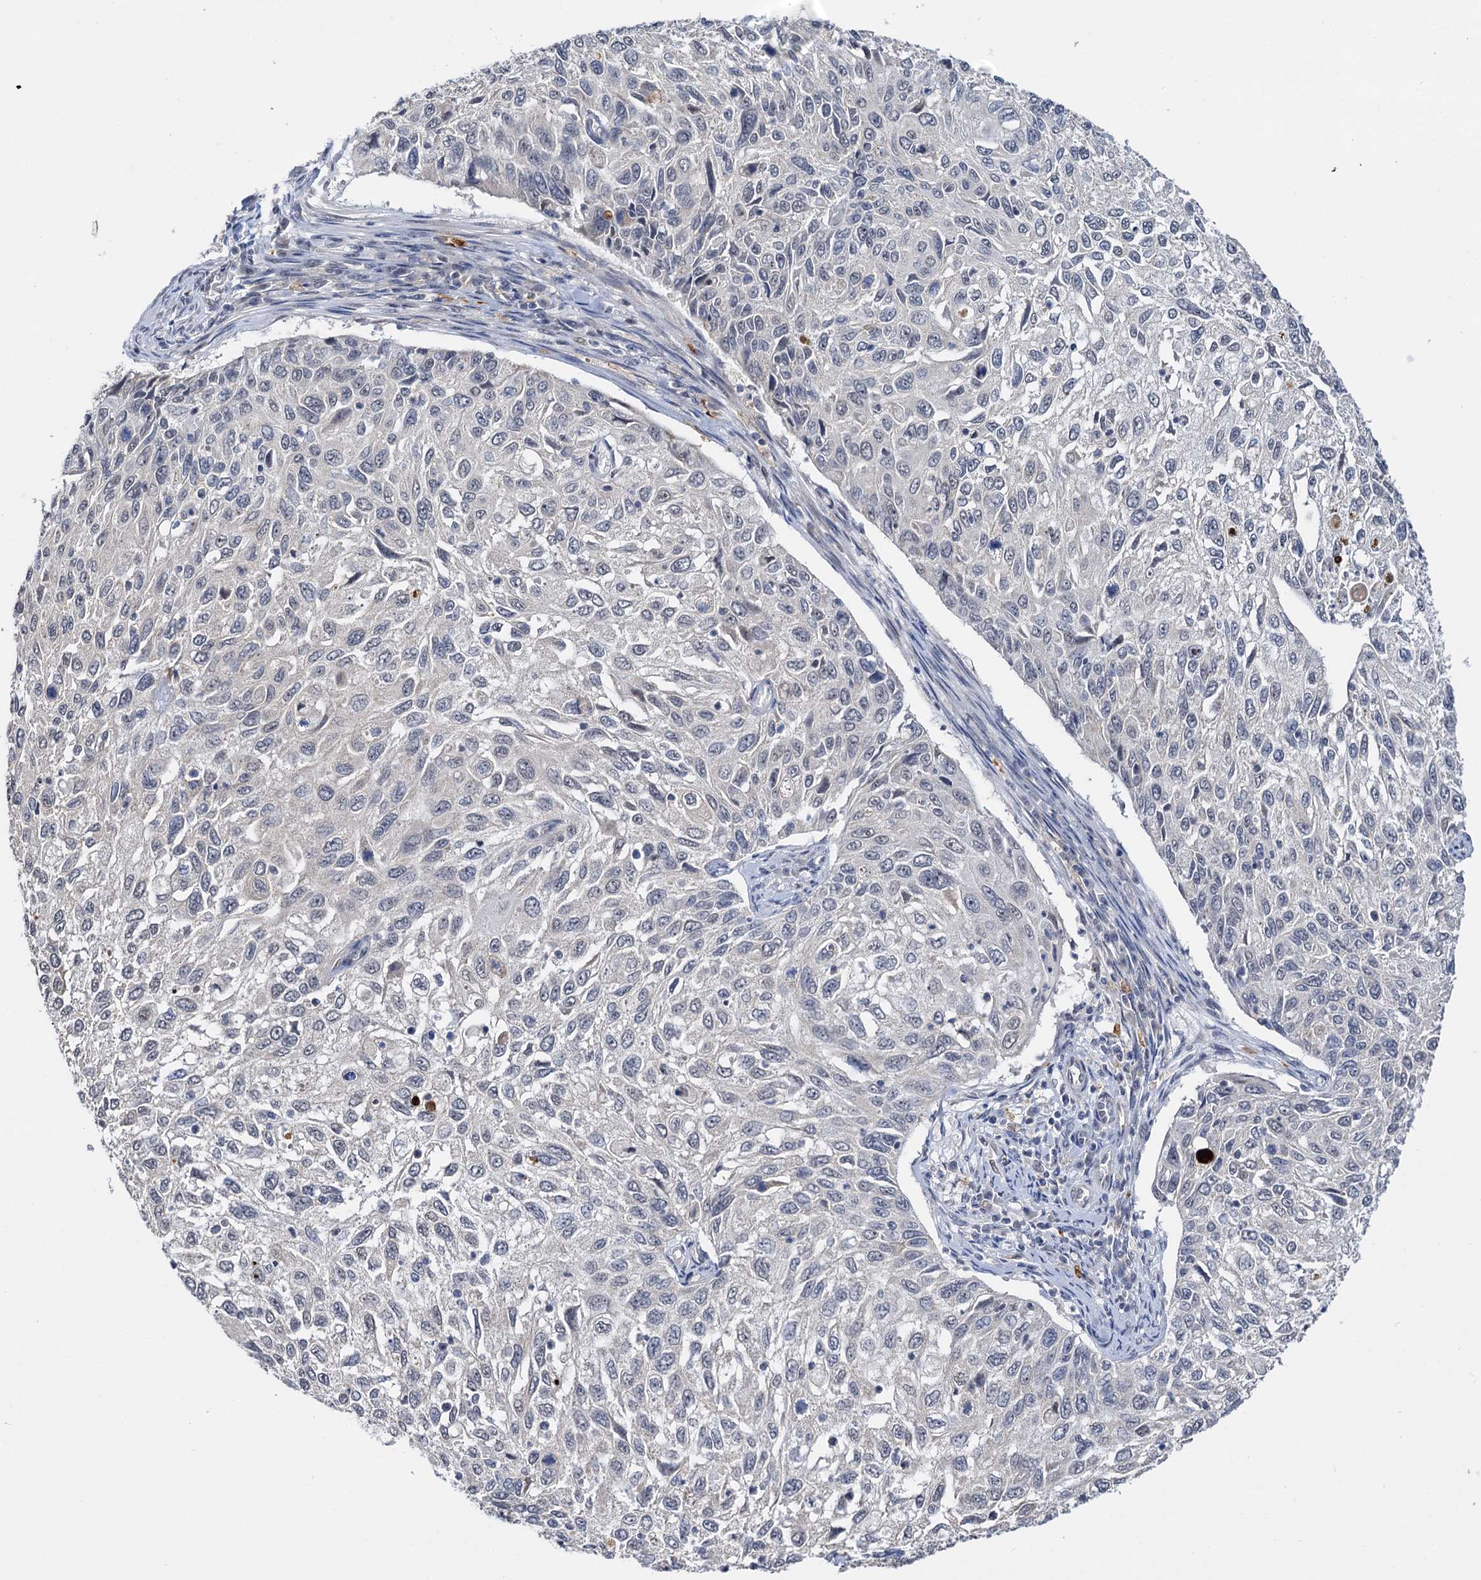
{"staining": {"intensity": "negative", "quantity": "none", "location": "none"}, "tissue": "cervical cancer", "cell_type": "Tumor cells", "image_type": "cancer", "snomed": [{"axis": "morphology", "description": "Squamous cell carcinoma, NOS"}, {"axis": "topography", "description": "Cervix"}], "caption": "Tumor cells show no significant staining in cervical cancer (squamous cell carcinoma). (DAB immunohistochemistry, high magnification).", "gene": "NAT10", "patient": {"sex": "female", "age": 70}}